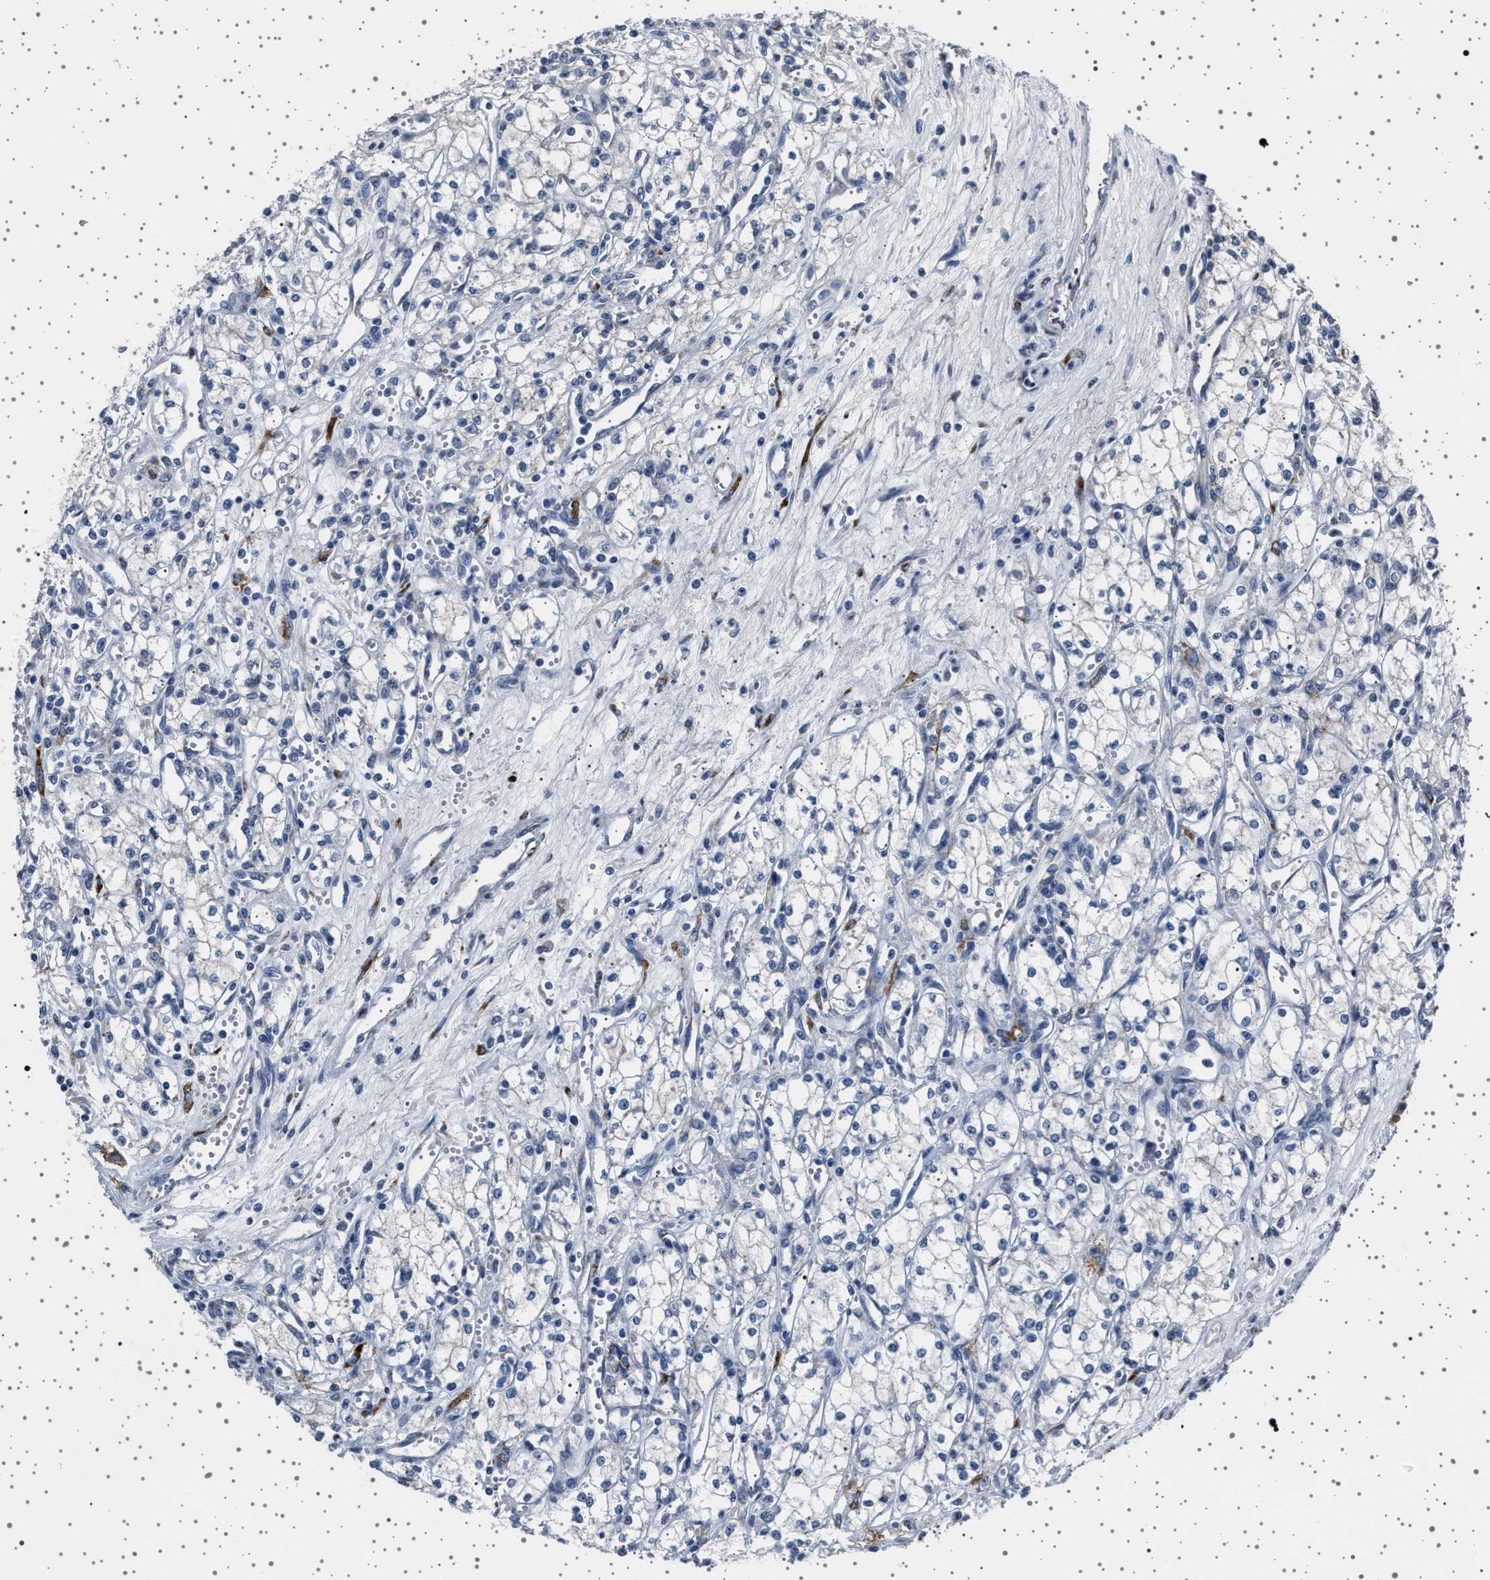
{"staining": {"intensity": "negative", "quantity": "none", "location": "none"}, "tissue": "renal cancer", "cell_type": "Tumor cells", "image_type": "cancer", "snomed": [{"axis": "morphology", "description": "Adenocarcinoma, NOS"}, {"axis": "topography", "description": "Kidney"}], "caption": "An image of adenocarcinoma (renal) stained for a protein exhibits no brown staining in tumor cells.", "gene": "FTCD", "patient": {"sex": "male", "age": 59}}